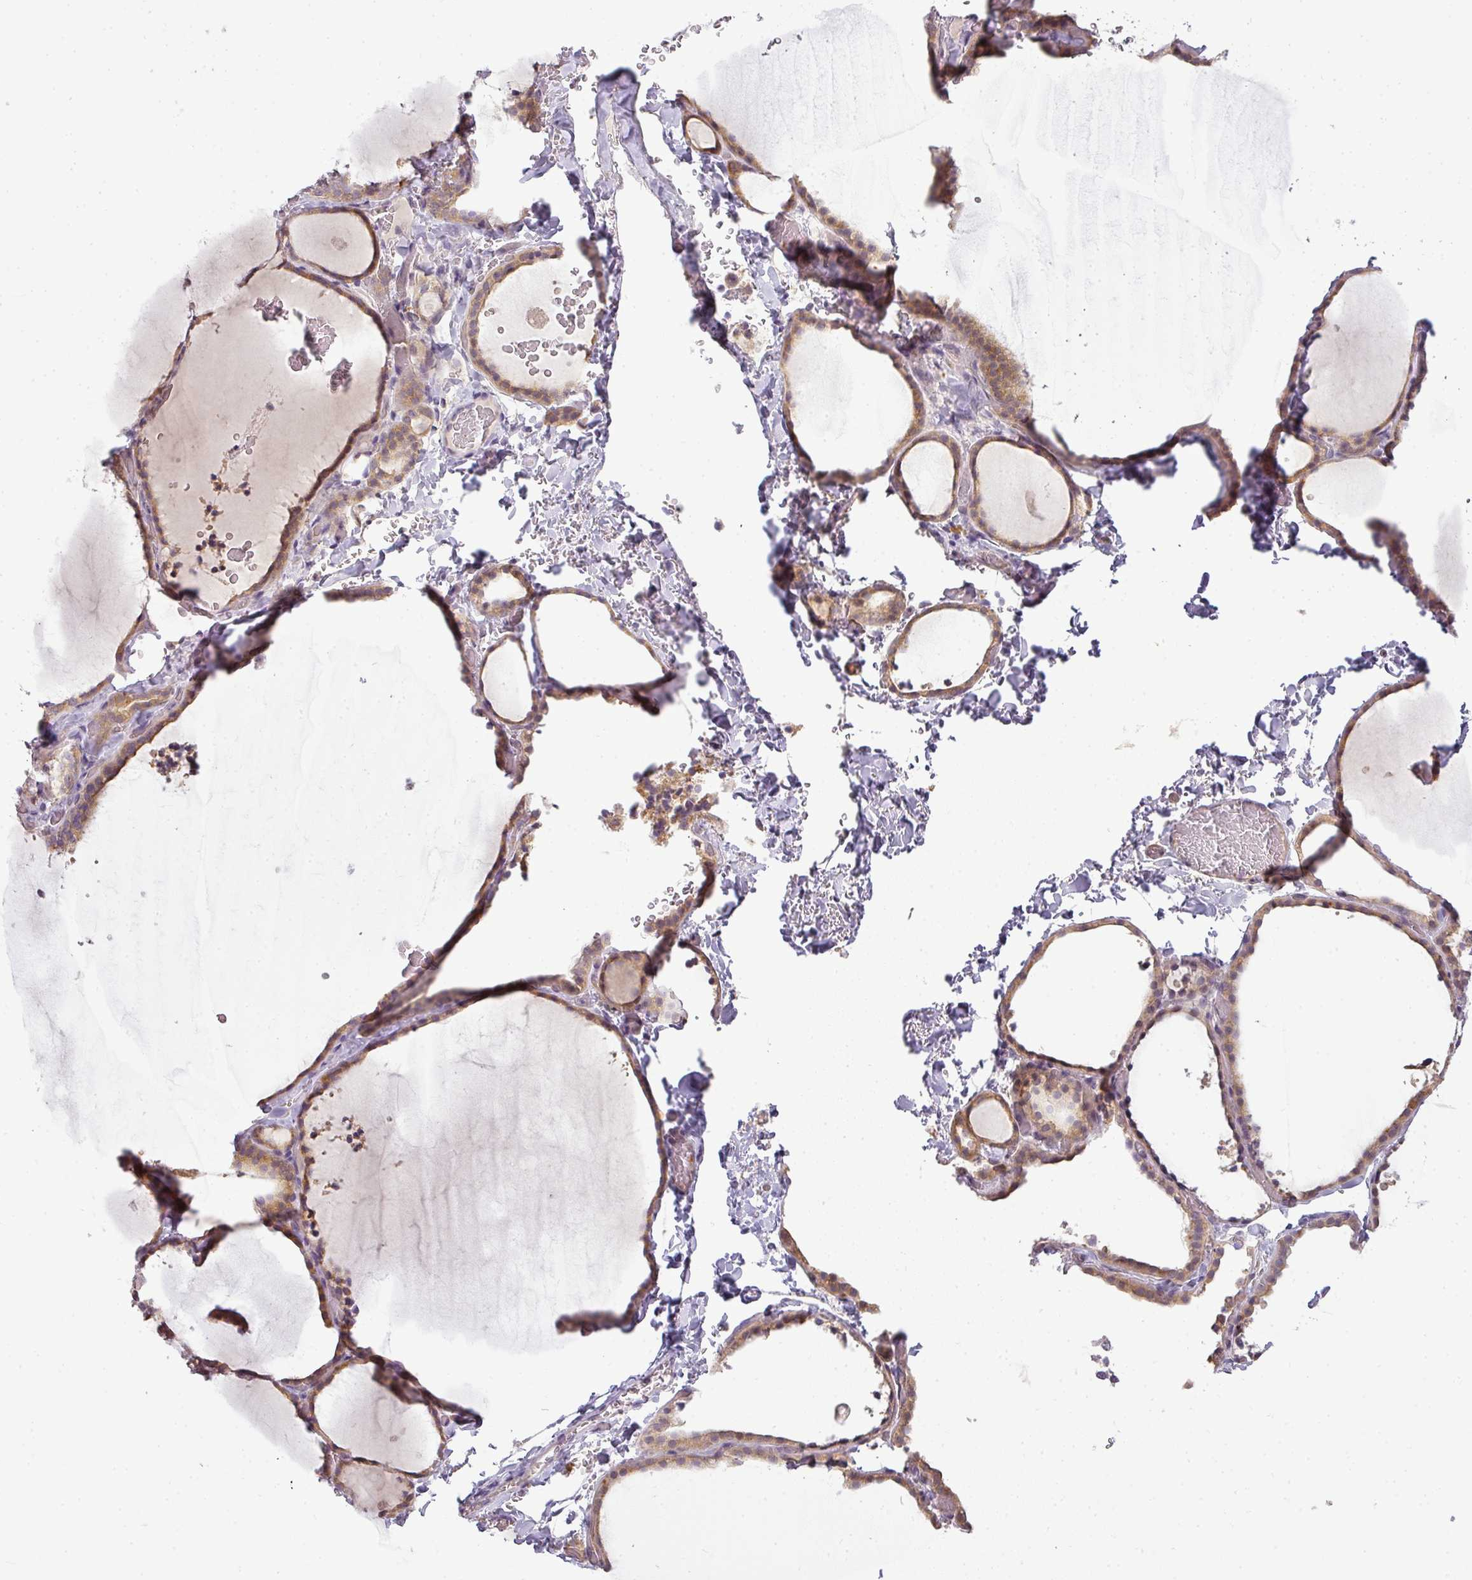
{"staining": {"intensity": "moderate", "quantity": ">75%", "location": "cytoplasmic/membranous"}, "tissue": "thyroid gland", "cell_type": "Glandular cells", "image_type": "normal", "snomed": [{"axis": "morphology", "description": "Normal tissue, NOS"}, {"axis": "topography", "description": "Thyroid gland"}], "caption": "An IHC photomicrograph of normal tissue is shown. Protein staining in brown shows moderate cytoplasmic/membranous positivity in thyroid gland within glandular cells.", "gene": "LY75", "patient": {"sex": "female", "age": 22}}